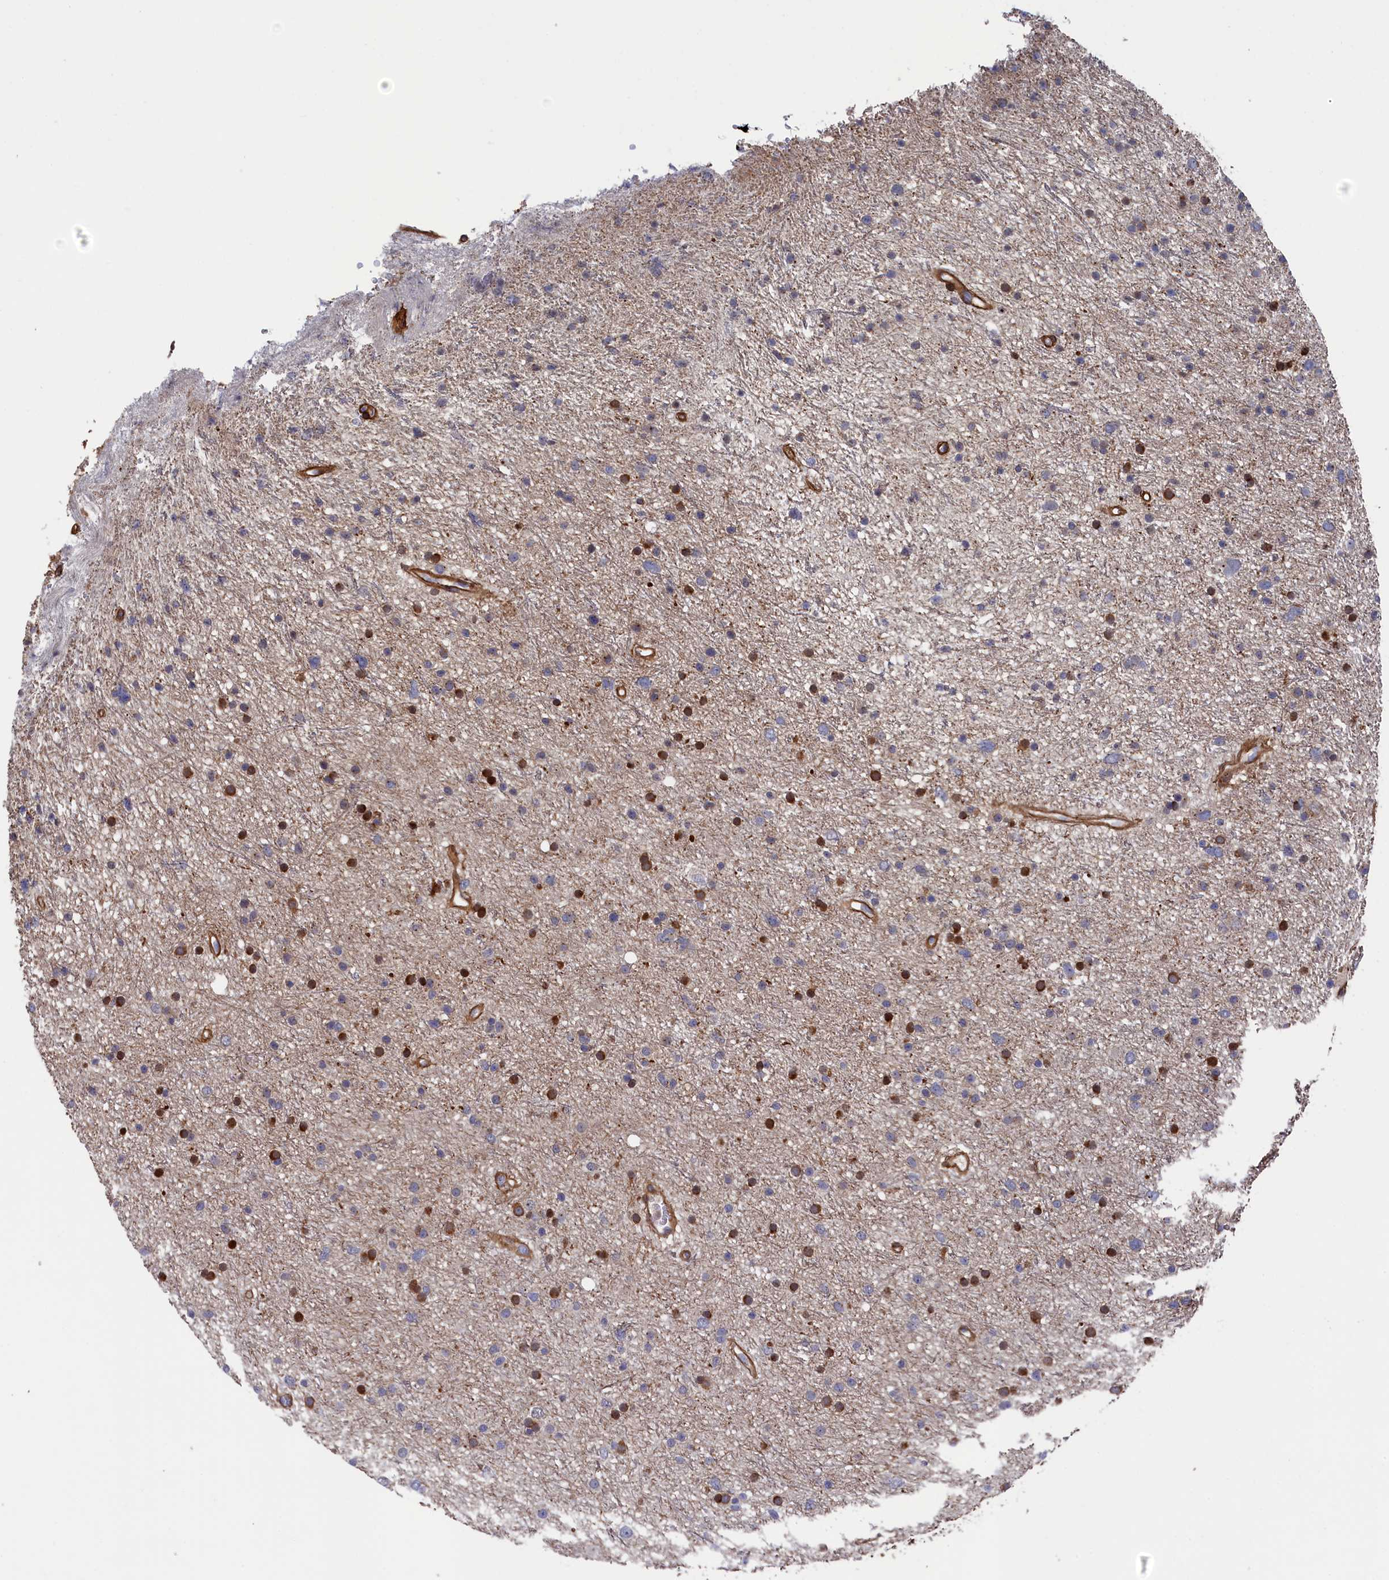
{"staining": {"intensity": "strong", "quantity": "<25%", "location": "cytoplasmic/membranous"}, "tissue": "glioma", "cell_type": "Tumor cells", "image_type": "cancer", "snomed": [{"axis": "morphology", "description": "Glioma, malignant, Low grade"}, {"axis": "topography", "description": "Cerebral cortex"}], "caption": "Protein expression analysis of malignant low-grade glioma reveals strong cytoplasmic/membranous positivity in about <25% of tumor cells.", "gene": "ZNF891", "patient": {"sex": "female", "age": 39}}